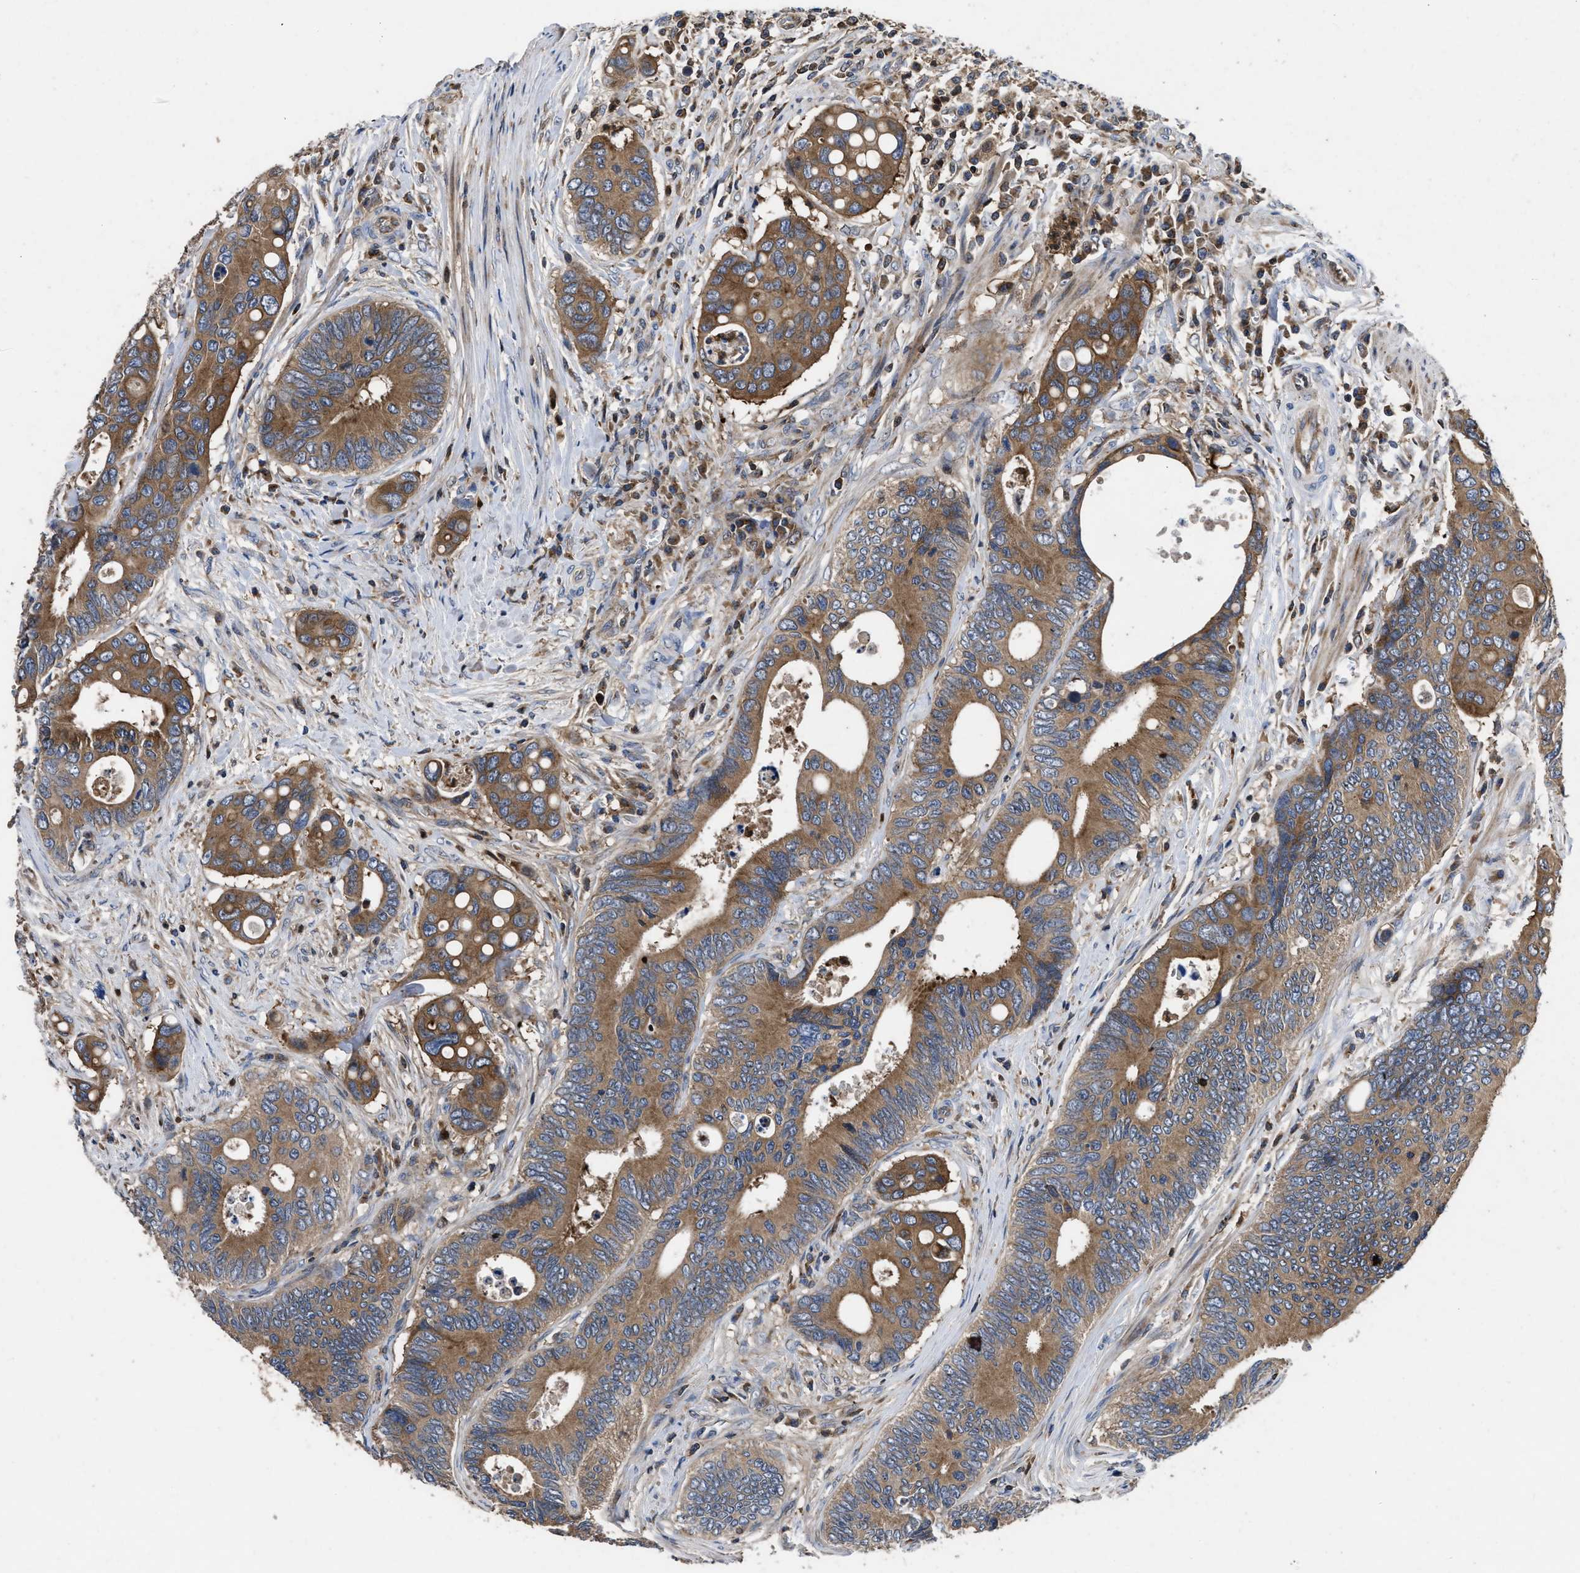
{"staining": {"intensity": "moderate", "quantity": ">75%", "location": "cytoplasmic/membranous"}, "tissue": "colorectal cancer", "cell_type": "Tumor cells", "image_type": "cancer", "snomed": [{"axis": "morphology", "description": "Inflammation, NOS"}, {"axis": "morphology", "description": "Adenocarcinoma, NOS"}, {"axis": "topography", "description": "Colon"}], "caption": "This micrograph demonstrates colorectal adenocarcinoma stained with immunohistochemistry (IHC) to label a protein in brown. The cytoplasmic/membranous of tumor cells show moderate positivity for the protein. Nuclei are counter-stained blue.", "gene": "YBEY", "patient": {"sex": "male", "age": 72}}